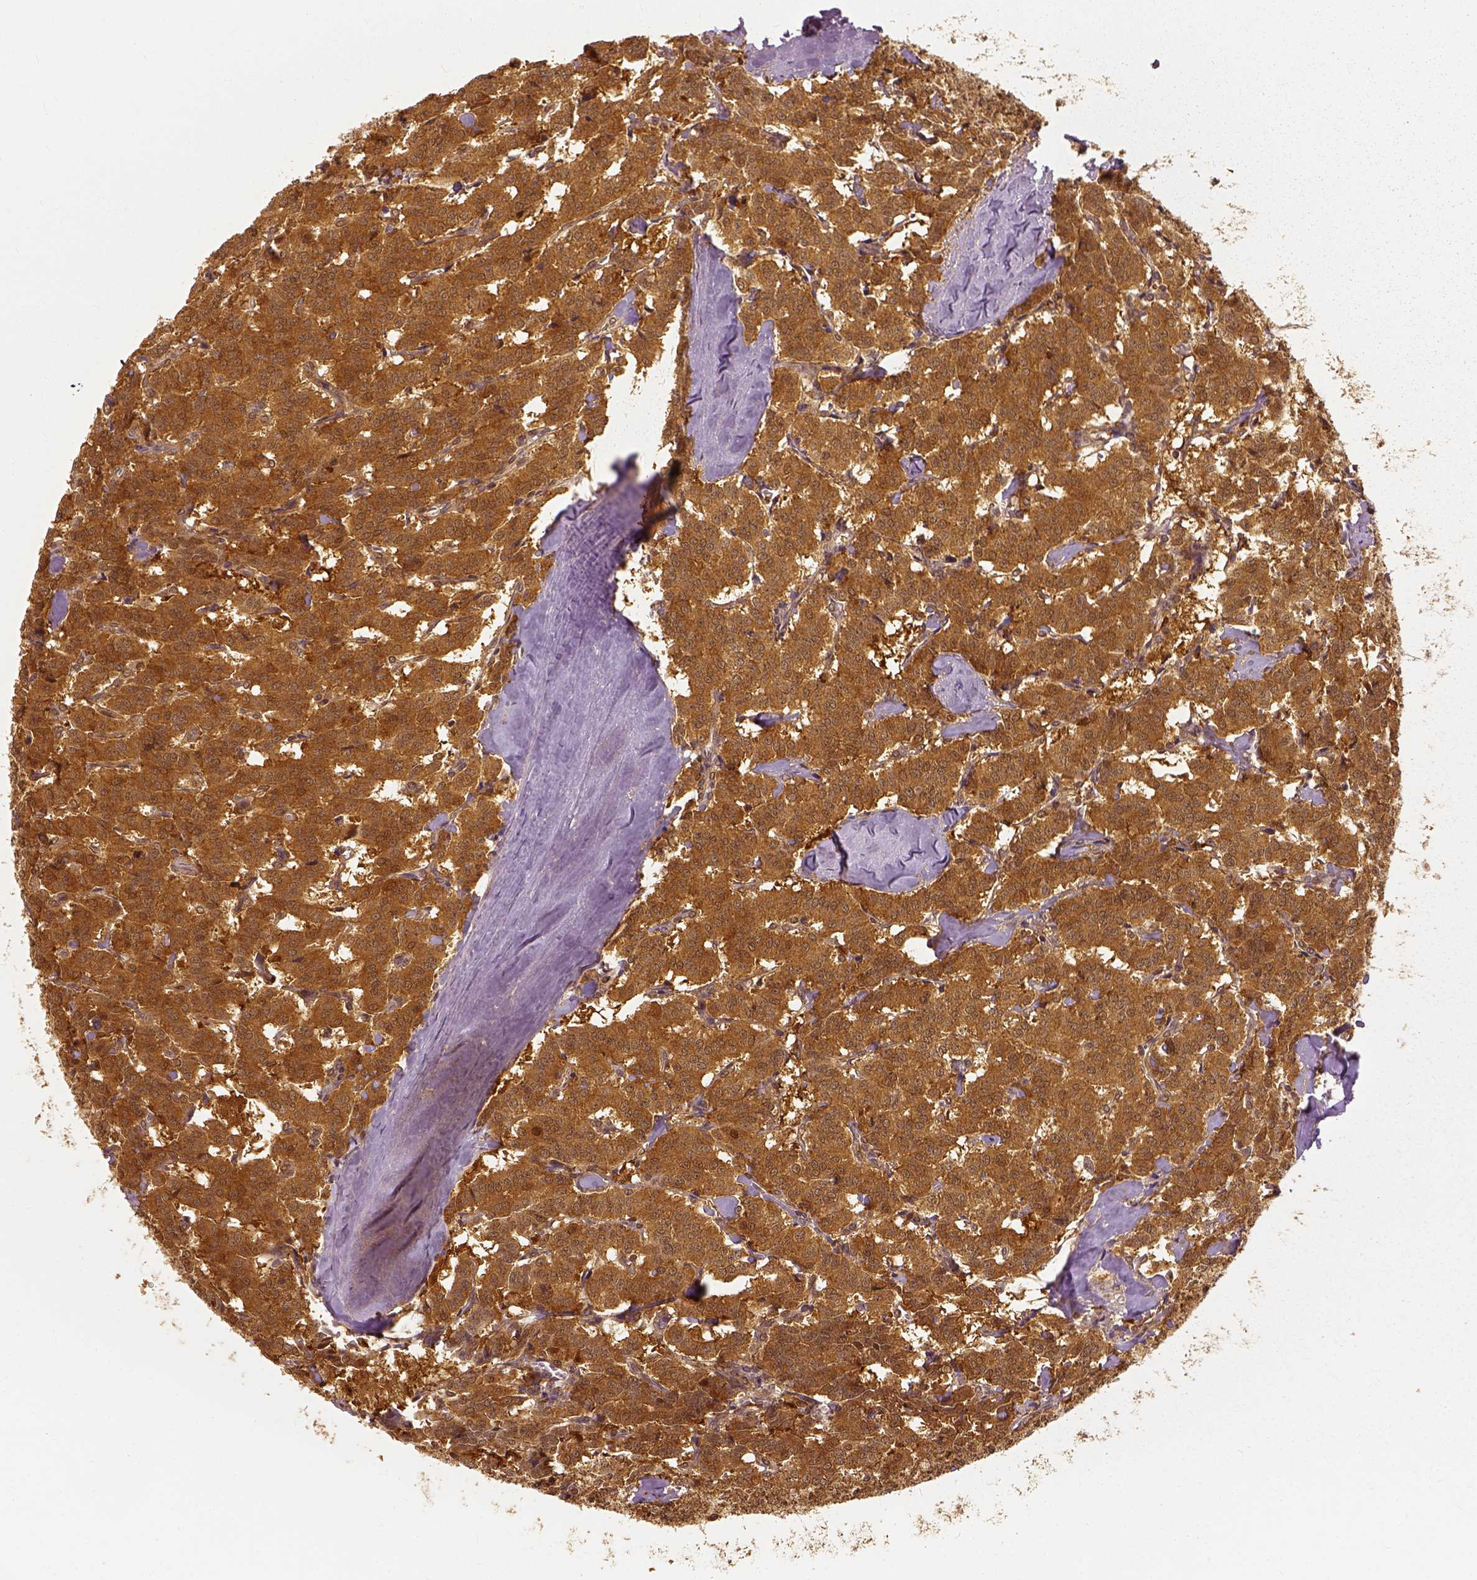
{"staining": {"intensity": "strong", "quantity": ">75%", "location": "cytoplasmic/membranous"}, "tissue": "carcinoid", "cell_type": "Tumor cells", "image_type": "cancer", "snomed": [{"axis": "morphology", "description": "Carcinoid, malignant, NOS"}, {"axis": "topography", "description": "Lung"}], "caption": "IHC micrograph of malignant carcinoid stained for a protein (brown), which exhibits high levels of strong cytoplasmic/membranous expression in approximately >75% of tumor cells.", "gene": "GPI", "patient": {"sex": "female", "age": 46}}